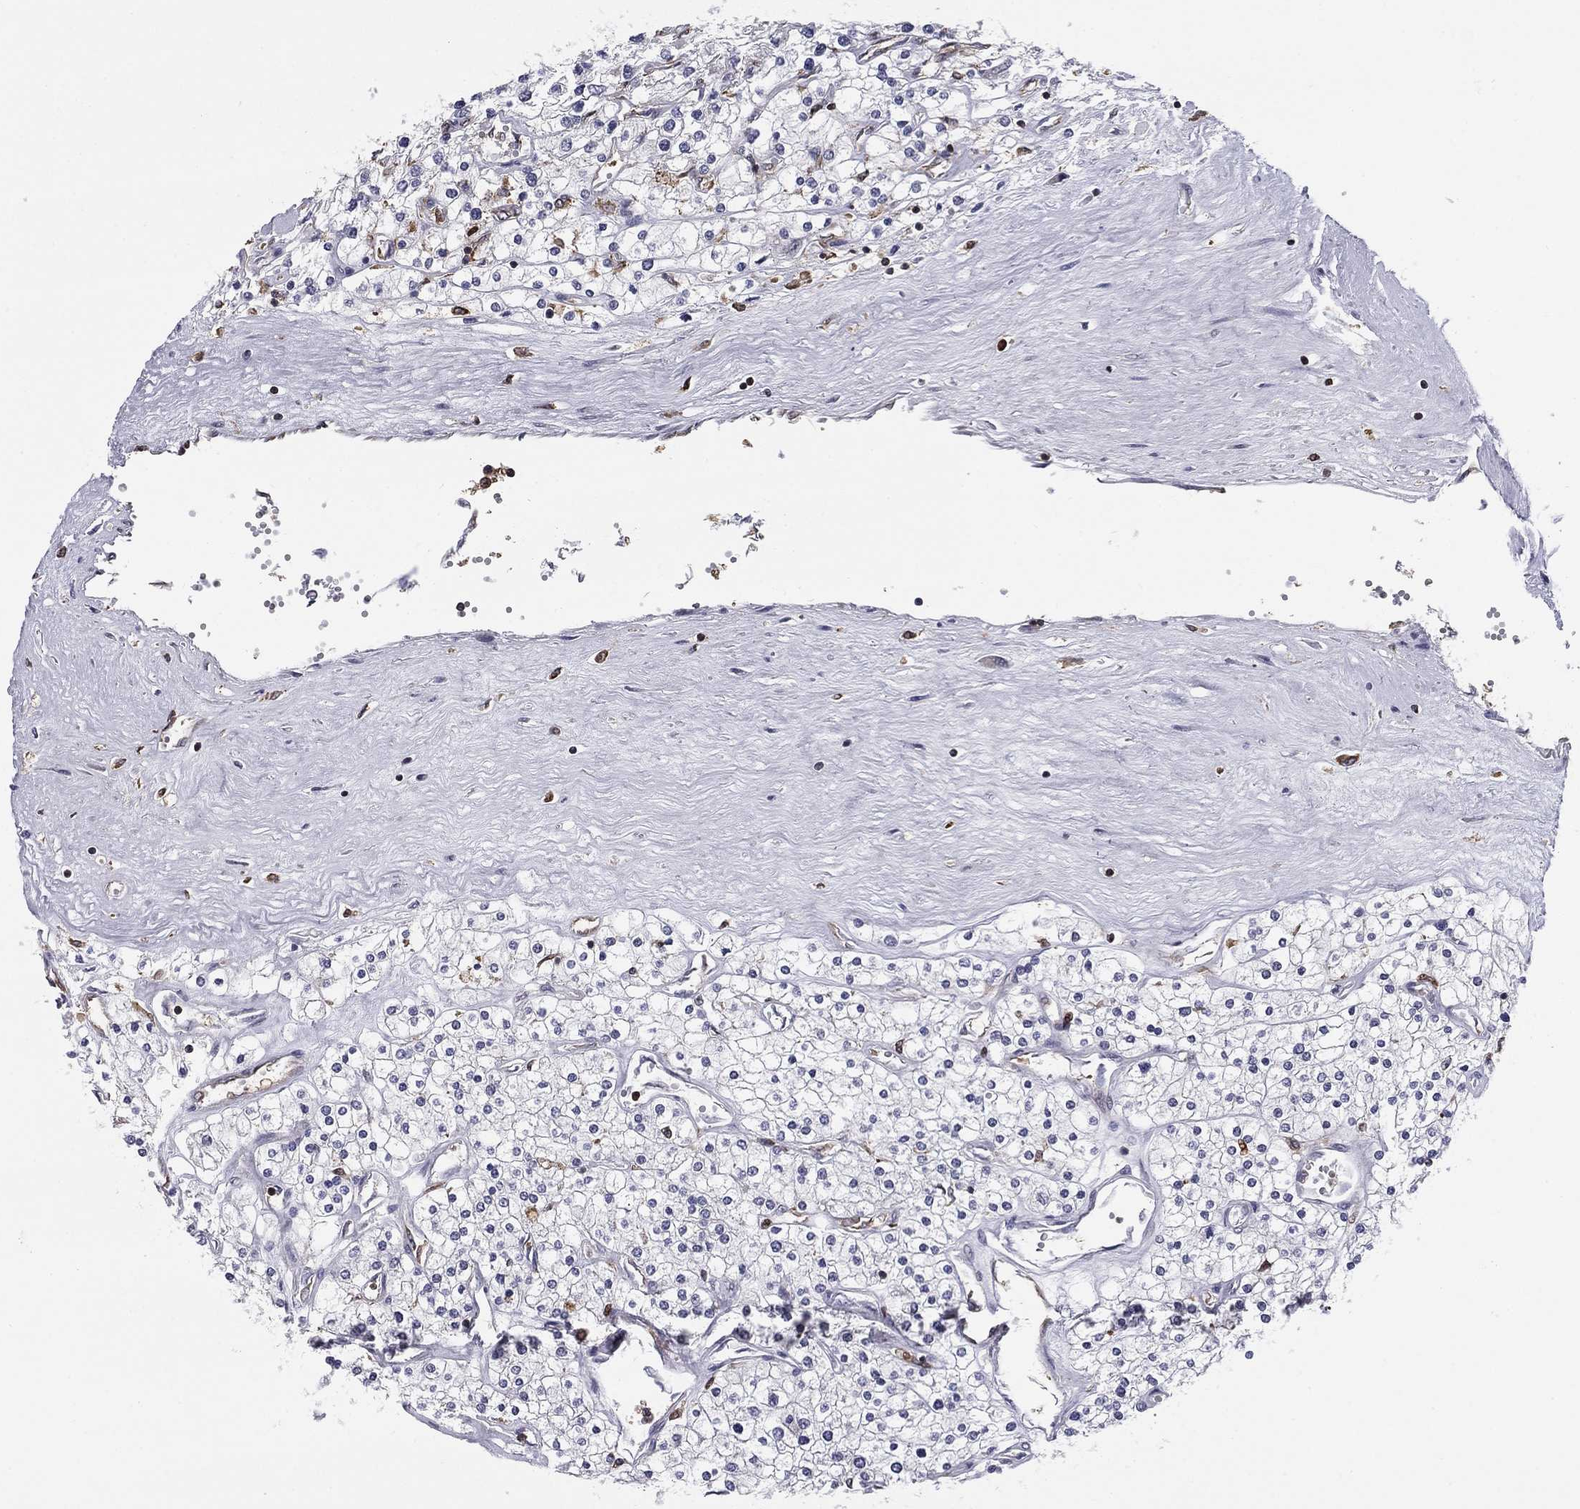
{"staining": {"intensity": "negative", "quantity": "none", "location": "none"}, "tissue": "renal cancer", "cell_type": "Tumor cells", "image_type": "cancer", "snomed": [{"axis": "morphology", "description": "Adenocarcinoma, NOS"}, {"axis": "topography", "description": "Kidney"}], "caption": "The IHC micrograph has no significant positivity in tumor cells of renal adenocarcinoma tissue.", "gene": "PLCB2", "patient": {"sex": "male", "age": 80}}